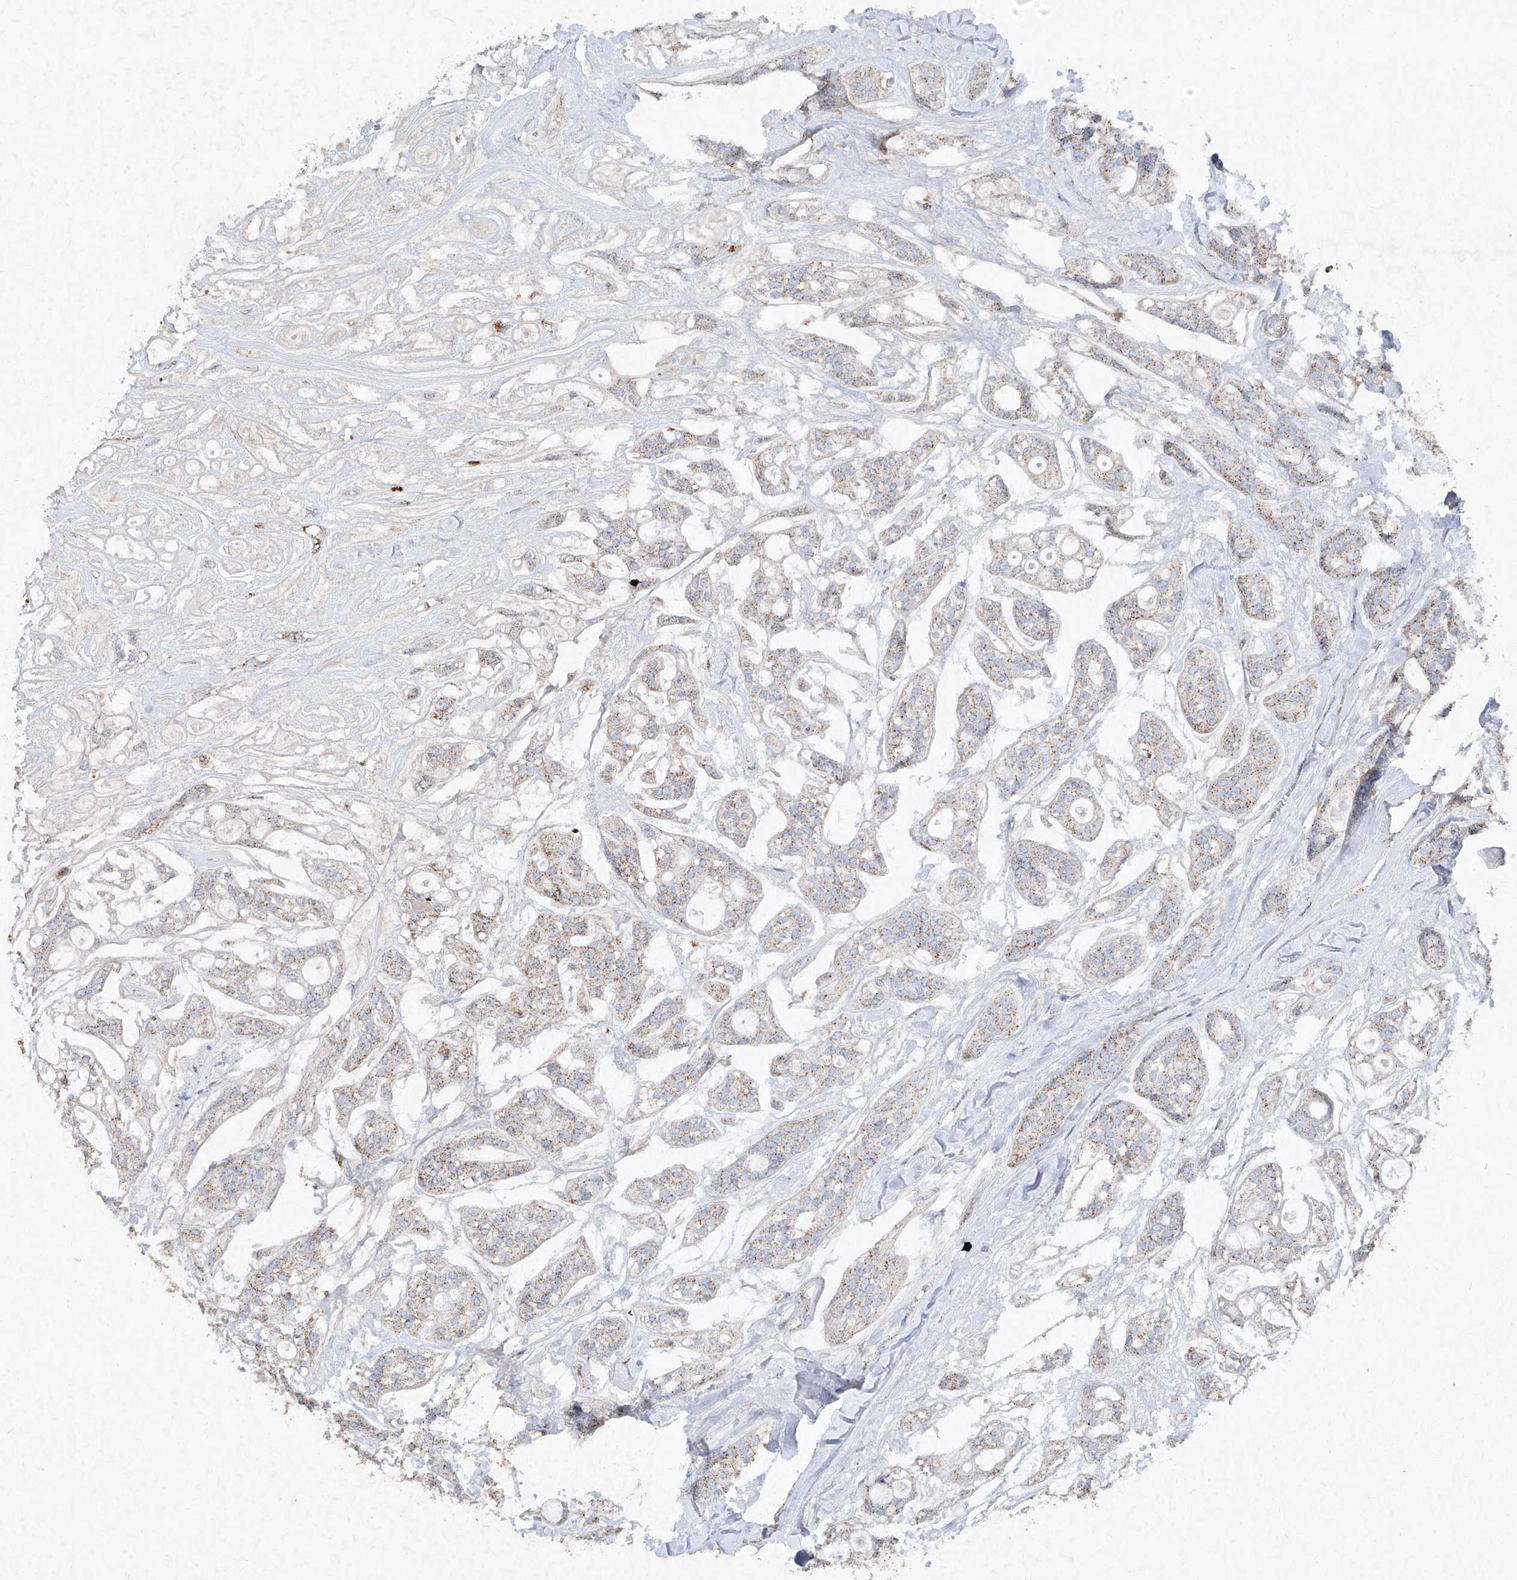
{"staining": {"intensity": "weak", "quantity": "<25%", "location": "cytoplasmic/membranous"}, "tissue": "head and neck cancer", "cell_type": "Tumor cells", "image_type": "cancer", "snomed": [{"axis": "morphology", "description": "Adenocarcinoma, NOS"}, {"axis": "topography", "description": "Head-Neck"}], "caption": "High magnification brightfield microscopy of head and neck cancer stained with DAB (3,3'-diaminobenzidine) (brown) and counterstained with hematoxylin (blue): tumor cells show no significant positivity.", "gene": "ABCD3", "patient": {"sex": "male", "age": 66}}